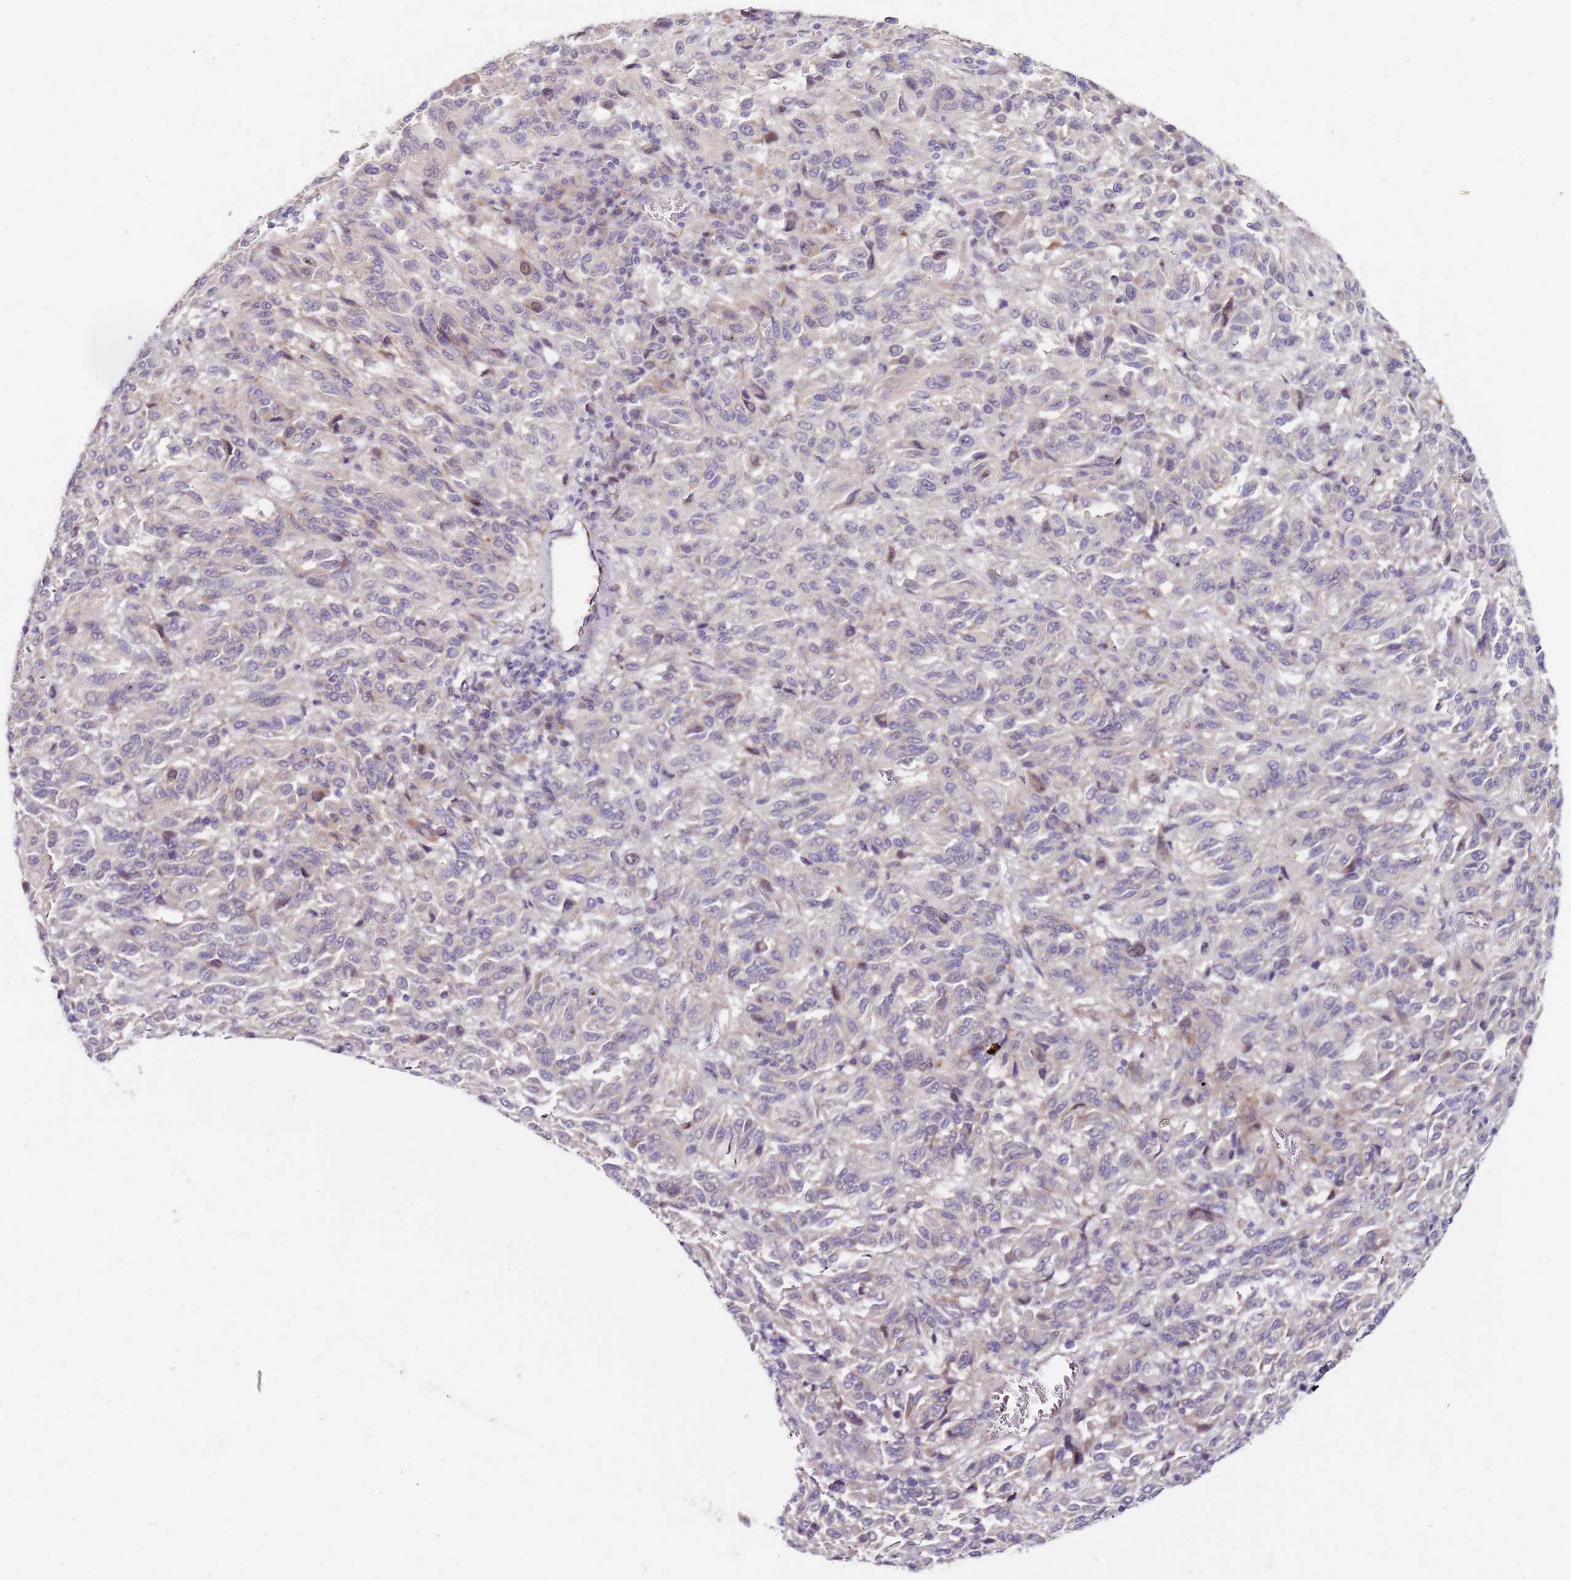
{"staining": {"intensity": "negative", "quantity": "none", "location": "none"}, "tissue": "melanoma", "cell_type": "Tumor cells", "image_type": "cancer", "snomed": [{"axis": "morphology", "description": "Malignant melanoma, Metastatic site"}, {"axis": "topography", "description": "Lung"}], "caption": "Immunohistochemistry (IHC) histopathology image of human malignant melanoma (metastatic site) stained for a protein (brown), which displays no positivity in tumor cells.", "gene": "TBC1D9", "patient": {"sex": "male", "age": 64}}